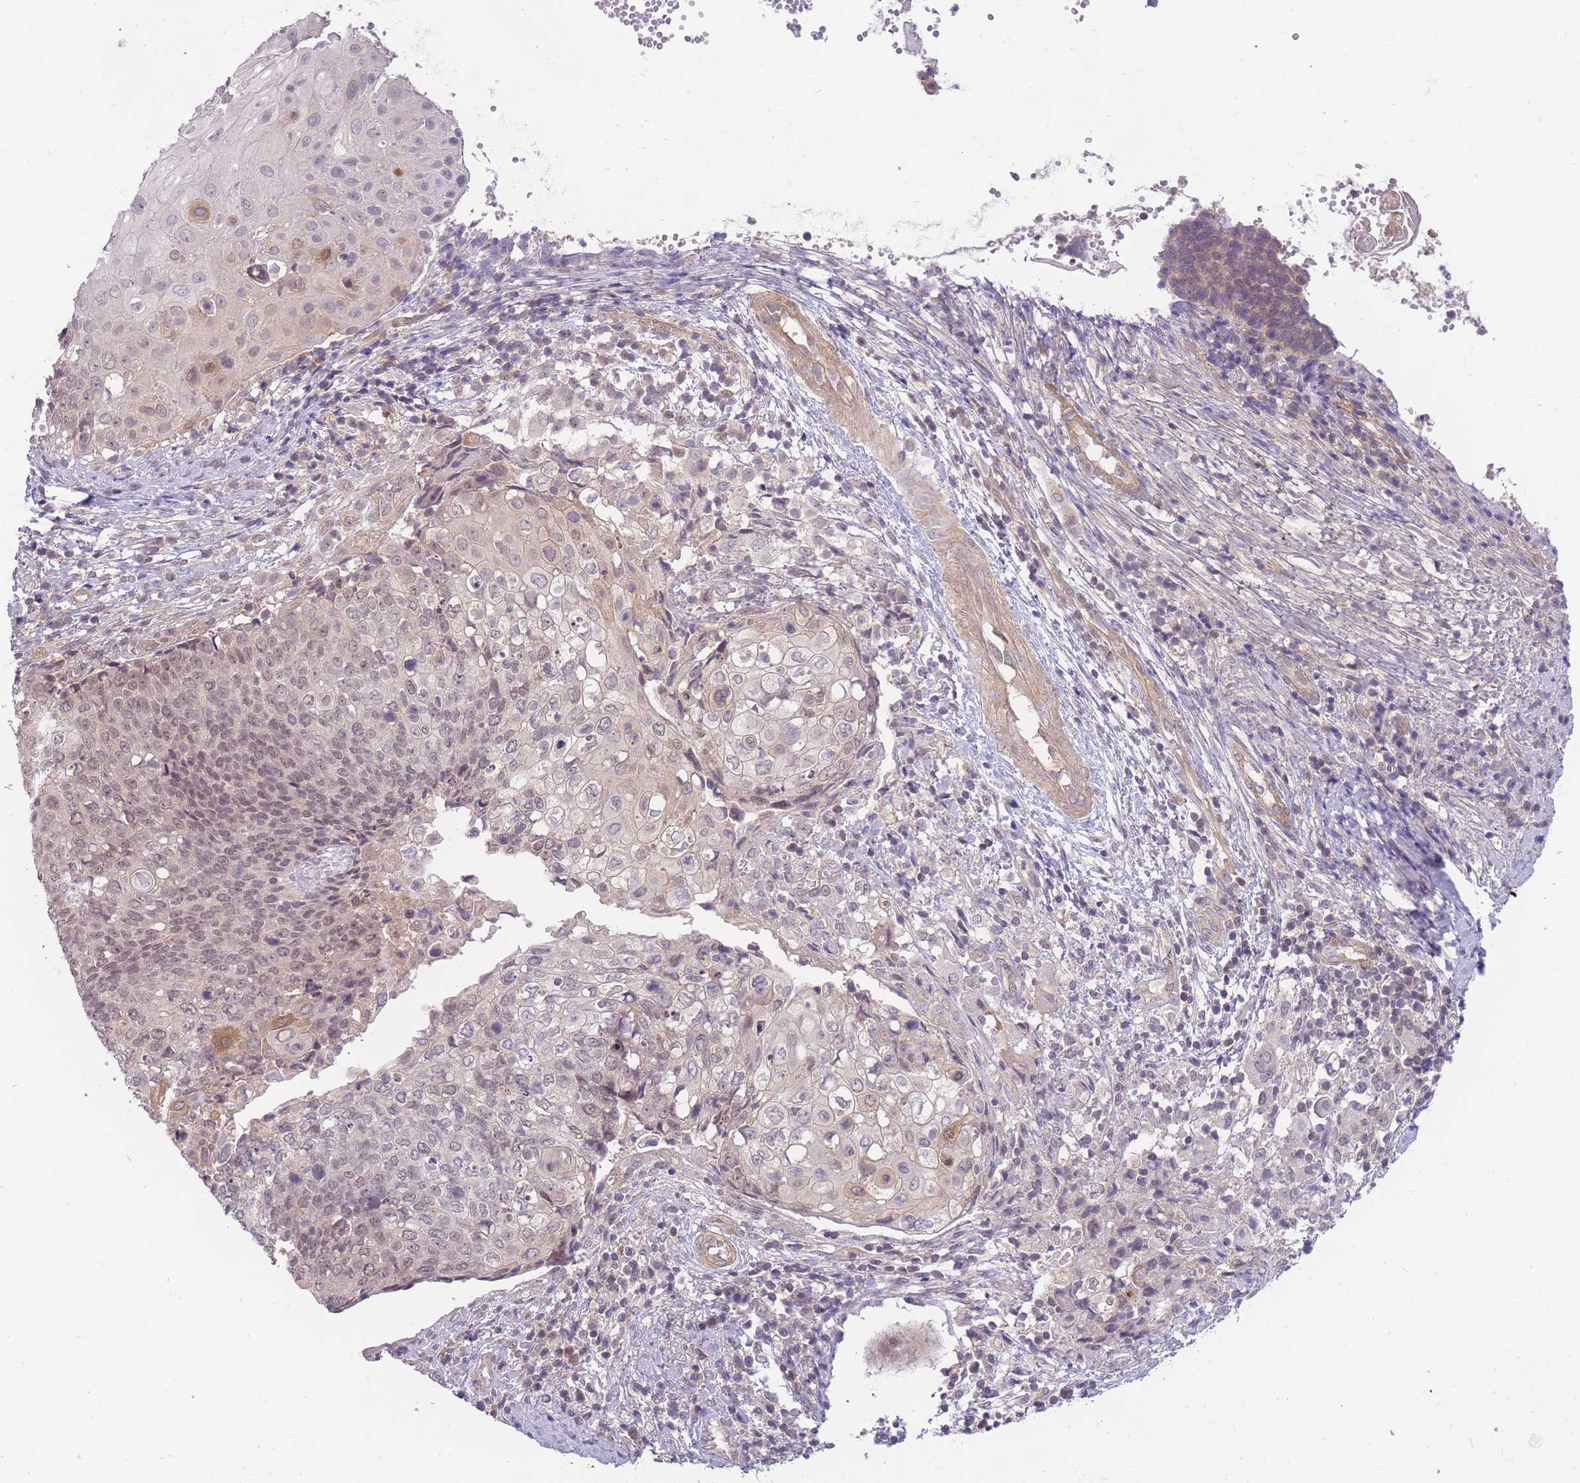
{"staining": {"intensity": "weak", "quantity": "25%-75%", "location": "cytoplasmic/membranous,nuclear"}, "tissue": "cervical cancer", "cell_type": "Tumor cells", "image_type": "cancer", "snomed": [{"axis": "morphology", "description": "Squamous cell carcinoma, NOS"}, {"axis": "topography", "description": "Cervix"}], "caption": "There is low levels of weak cytoplasmic/membranous and nuclear staining in tumor cells of cervical squamous cell carcinoma, as demonstrated by immunohistochemical staining (brown color).", "gene": "SMC6", "patient": {"sex": "female", "age": 39}}